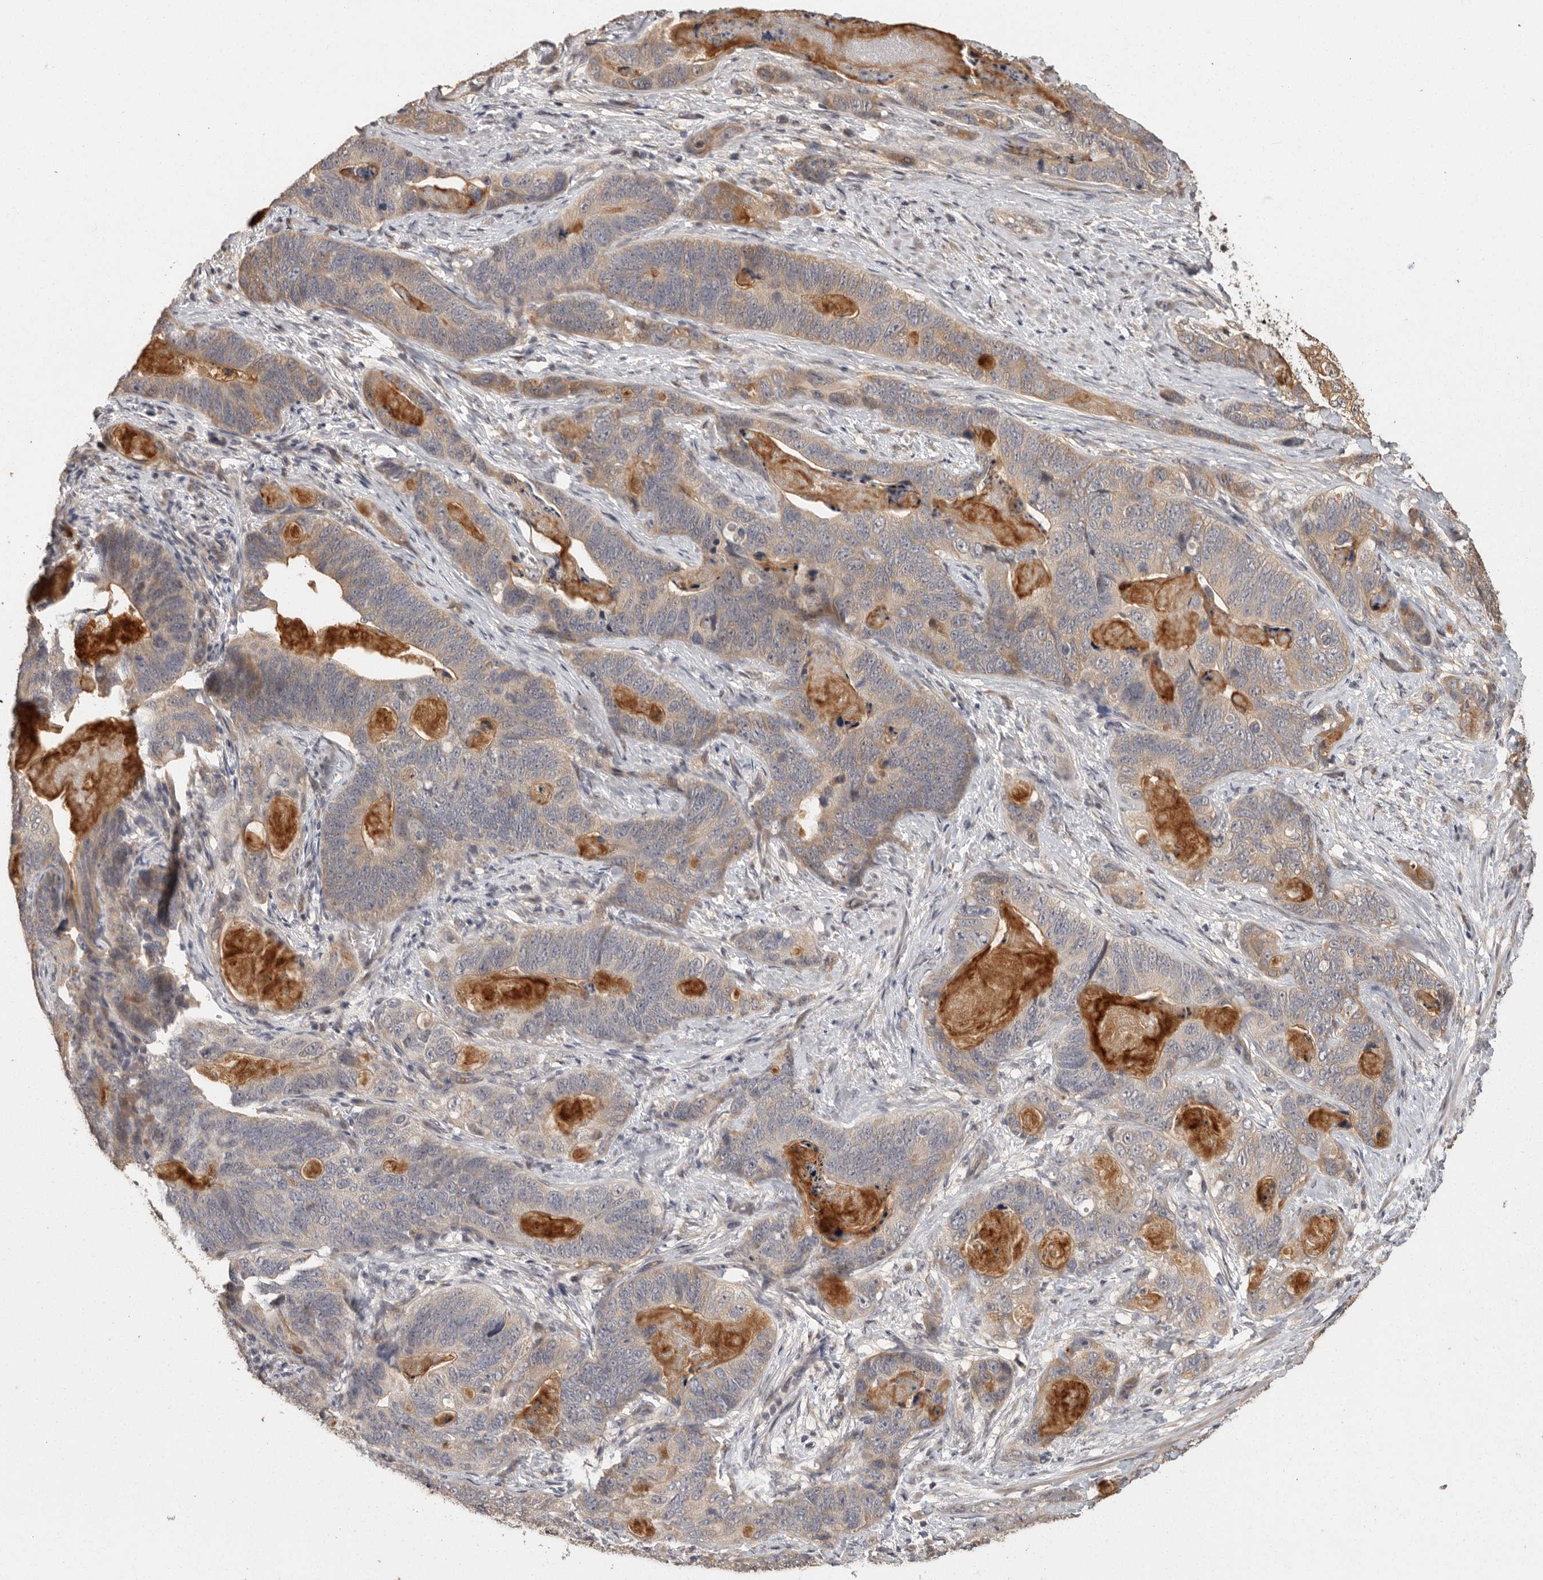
{"staining": {"intensity": "weak", "quantity": "<25%", "location": "cytoplasmic/membranous"}, "tissue": "stomach cancer", "cell_type": "Tumor cells", "image_type": "cancer", "snomed": [{"axis": "morphology", "description": "Normal tissue, NOS"}, {"axis": "morphology", "description": "Adenocarcinoma, NOS"}, {"axis": "topography", "description": "Stomach"}], "caption": "Immunohistochemical staining of human stomach cancer (adenocarcinoma) exhibits no significant positivity in tumor cells.", "gene": "BAIAP2", "patient": {"sex": "female", "age": 89}}